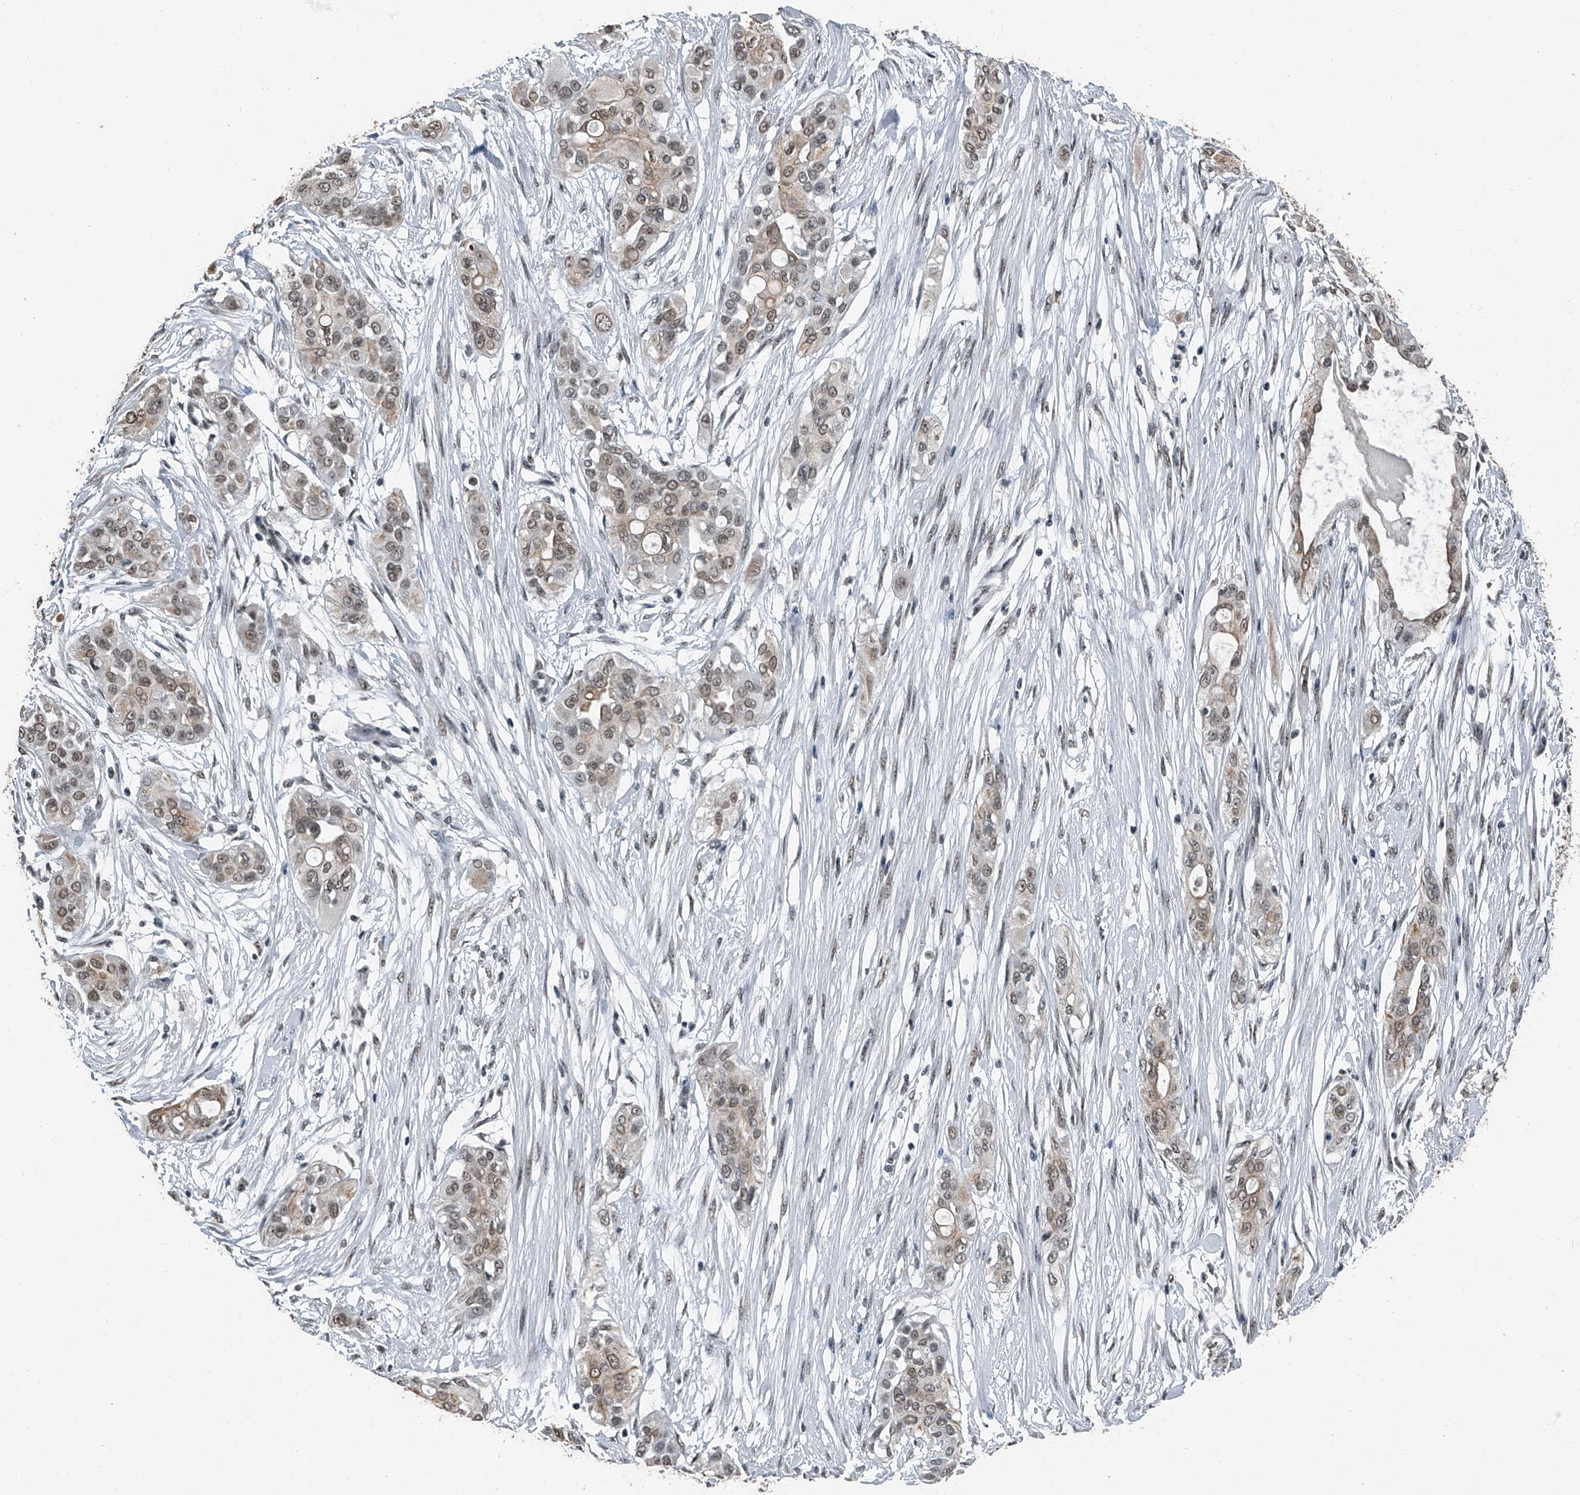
{"staining": {"intensity": "moderate", "quantity": "25%-75%", "location": "cytoplasmic/membranous,nuclear"}, "tissue": "pancreatic cancer", "cell_type": "Tumor cells", "image_type": "cancer", "snomed": [{"axis": "morphology", "description": "Adenocarcinoma, NOS"}, {"axis": "topography", "description": "Pancreas"}], "caption": "A high-resolution histopathology image shows IHC staining of adenocarcinoma (pancreatic), which shows moderate cytoplasmic/membranous and nuclear positivity in approximately 25%-75% of tumor cells. The protein is shown in brown color, while the nuclei are stained blue.", "gene": "TCOF1", "patient": {"sex": "female", "age": 60}}